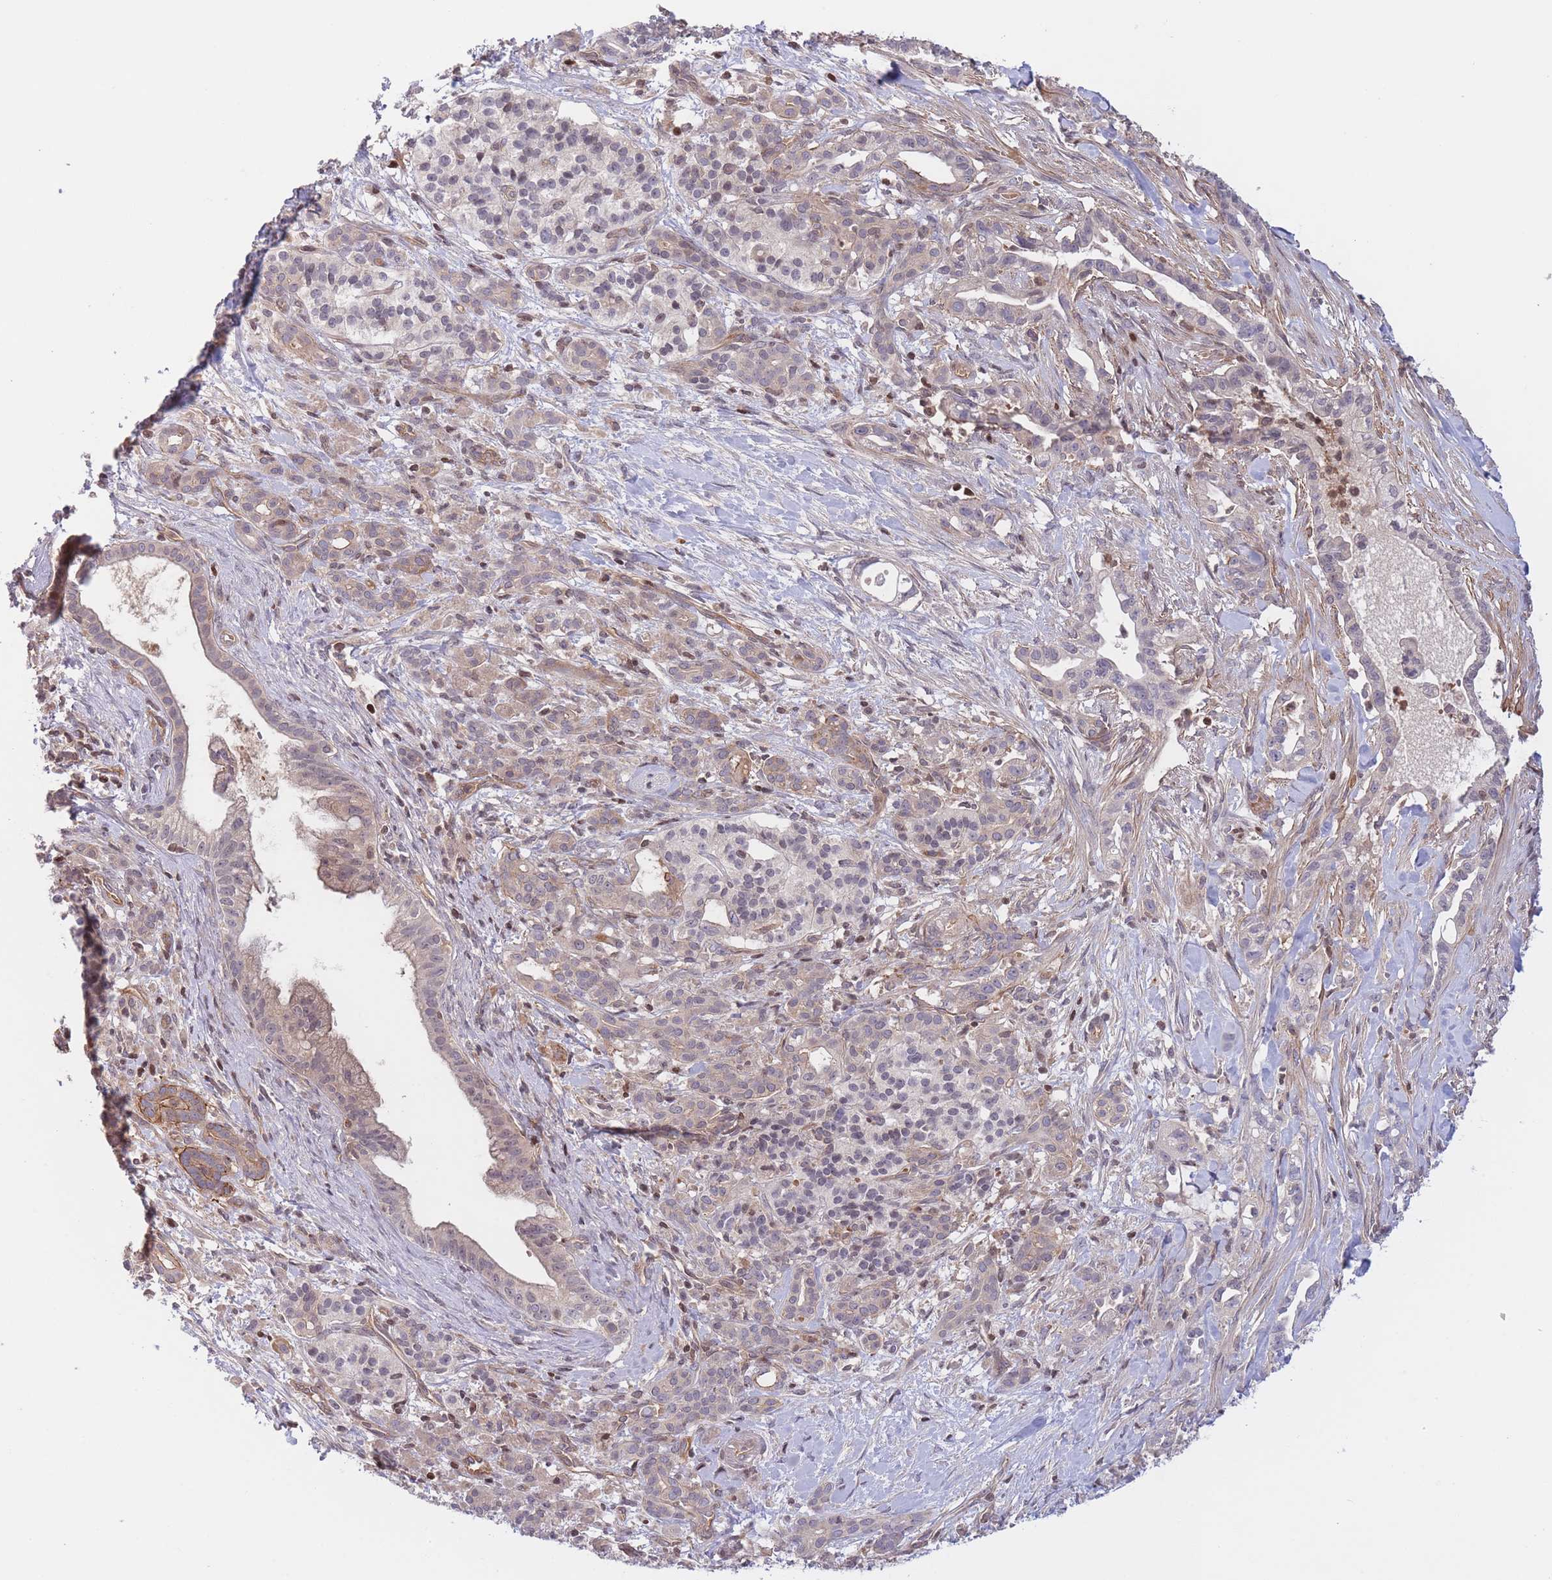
{"staining": {"intensity": "weak", "quantity": "25%-75%", "location": "cytoplasmic/membranous"}, "tissue": "pancreatic cancer", "cell_type": "Tumor cells", "image_type": "cancer", "snomed": [{"axis": "morphology", "description": "Adenocarcinoma, NOS"}, {"axis": "topography", "description": "Pancreas"}], "caption": "An image showing weak cytoplasmic/membranous staining in approximately 25%-75% of tumor cells in pancreatic adenocarcinoma, as visualized by brown immunohistochemical staining.", "gene": "SLC35F5", "patient": {"sex": "male", "age": 44}}